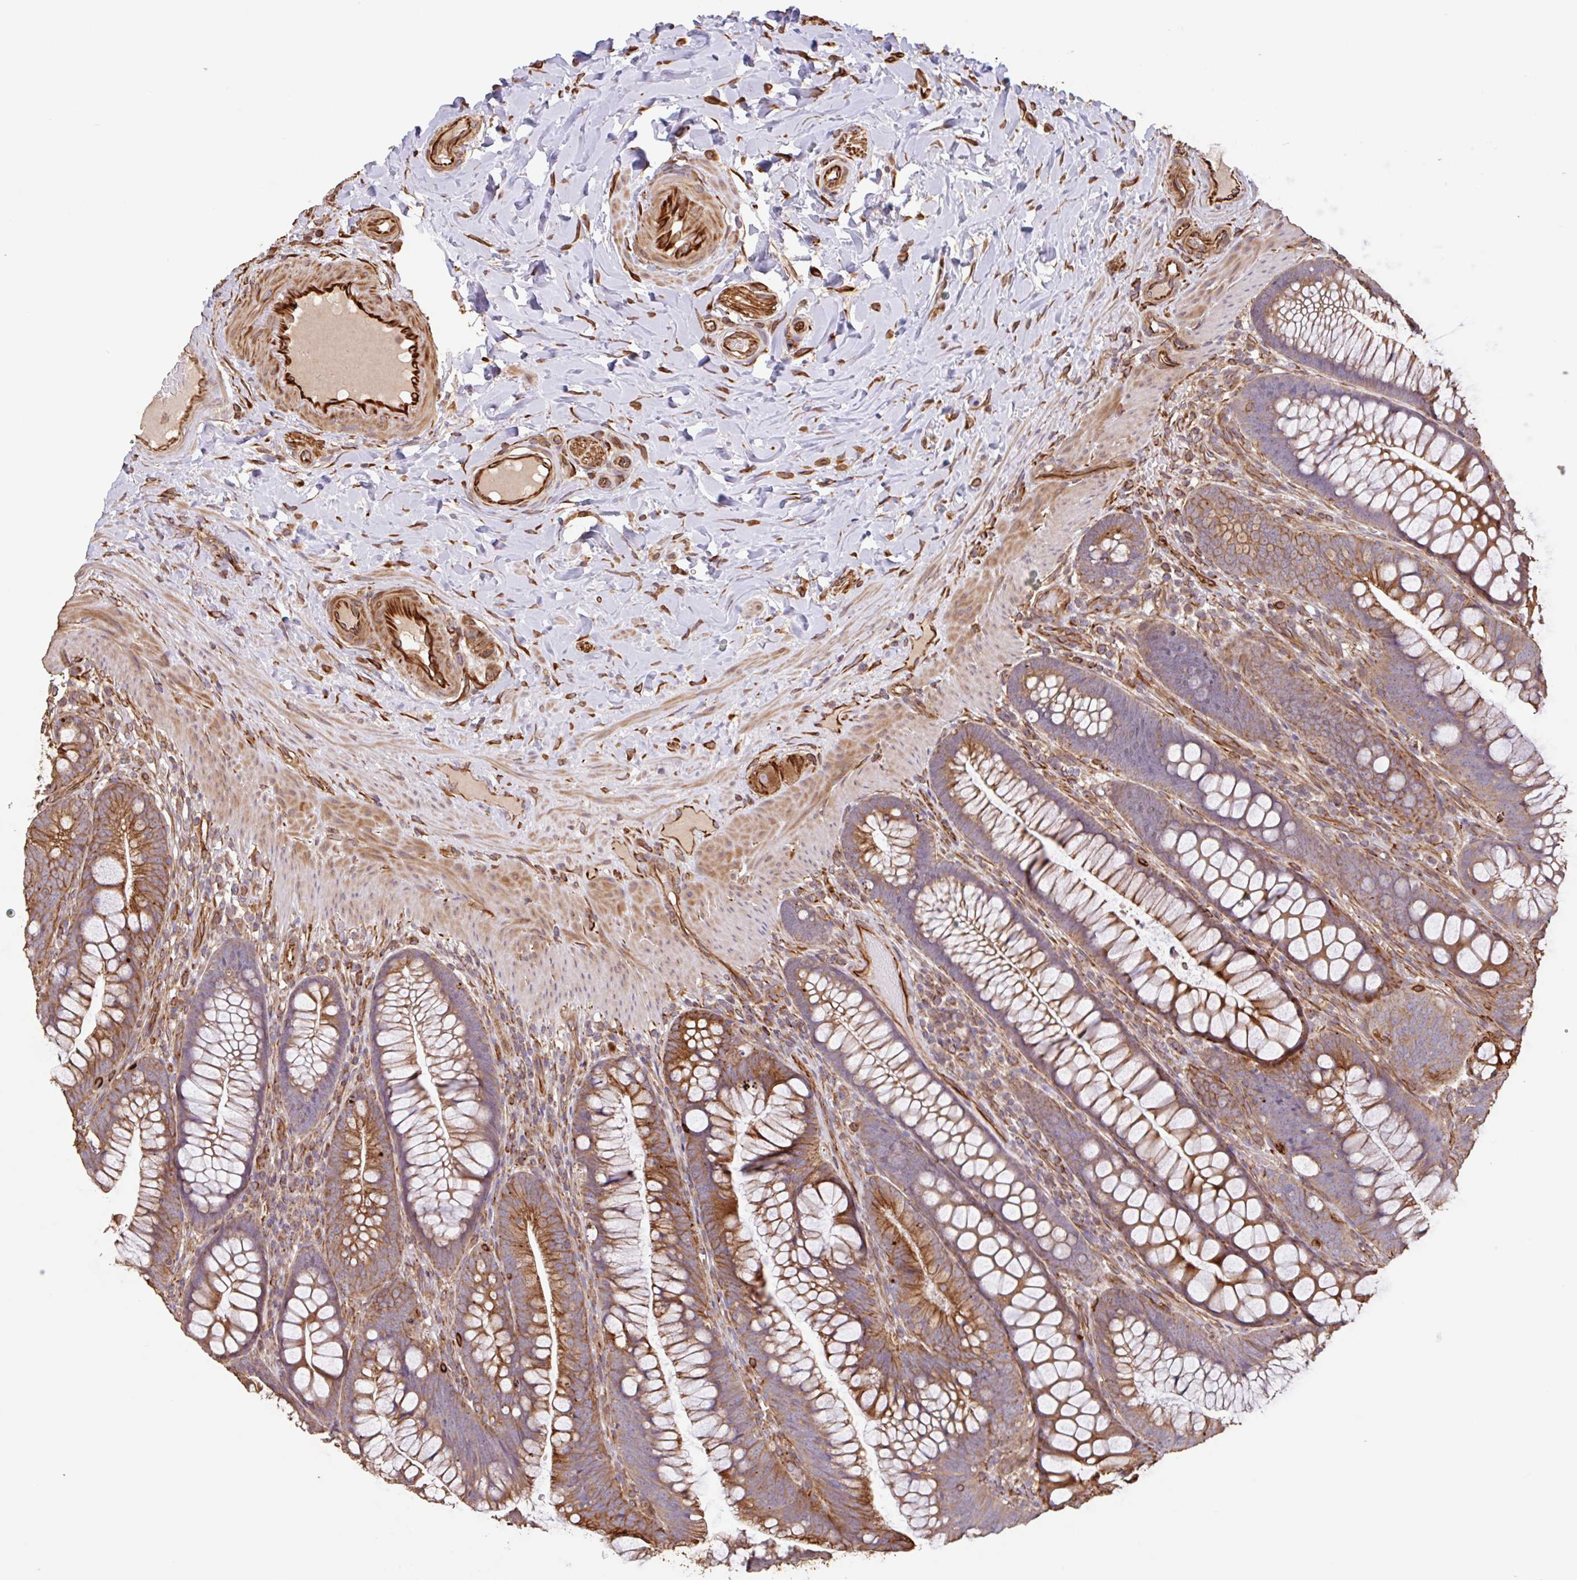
{"staining": {"intensity": "strong", "quantity": ">75%", "location": "cytoplasmic/membranous"}, "tissue": "colon", "cell_type": "Endothelial cells", "image_type": "normal", "snomed": [{"axis": "morphology", "description": "Normal tissue, NOS"}, {"axis": "morphology", "description": "Adenoma, NOS"}, {"axis": "topography", "description": "Soft tissue"}, {"axis": "topography", "description": "Colon"}], "caption": "The photomicrograph demonstrates staining of unremarkable colon, revealing strong cytoplasmic/membranous protein positivity (brown color) within endothelial cells. (brown staining indicates protein expression, while blue staining denotes nuclei).", "gene": "ZNF790", "patient": {"sex": "male", "age": 47}}